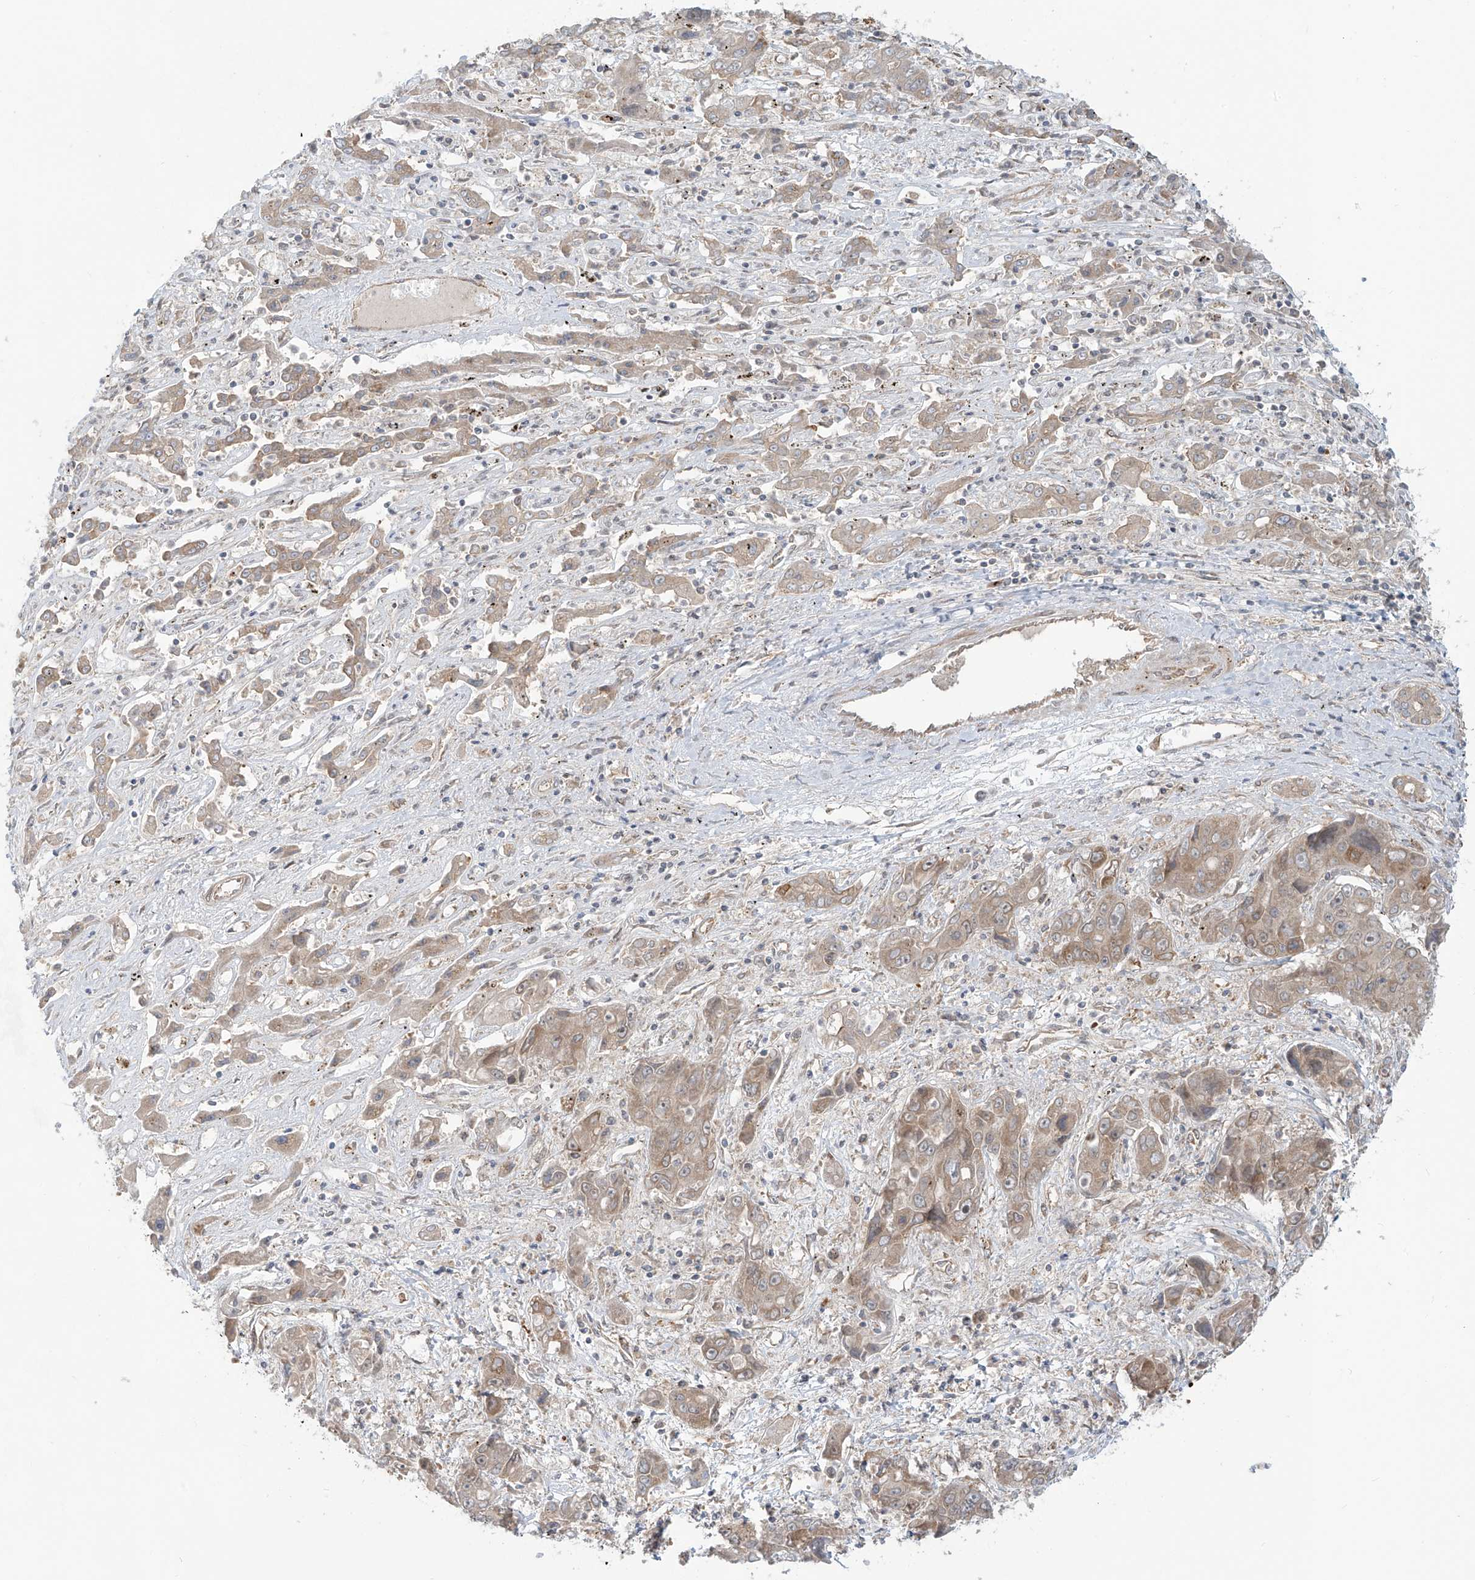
{"staining": {"intensity": "weak", "quantity": ">75%", "location": "cytoplasmic/membranous"}, "tissue": "liver cancer", "cell_type": "Tumor cells", "image_type": "cancer", "snomed": [{"axis": "morphology", "description": "Cholangiocarcinoma"}, {"axis": "topography", "description": "Liver"}], "caption": "Immunohistochemistry image of human liver cancer (cholangiocarcinoma) stained for a protein (brown), which reveals low levels of weak cytoplasmic/membranous expression in approximately >75% of tumor cells.", "gene": "TRIM67", "patient": {"sex": "male", "age": 67}}